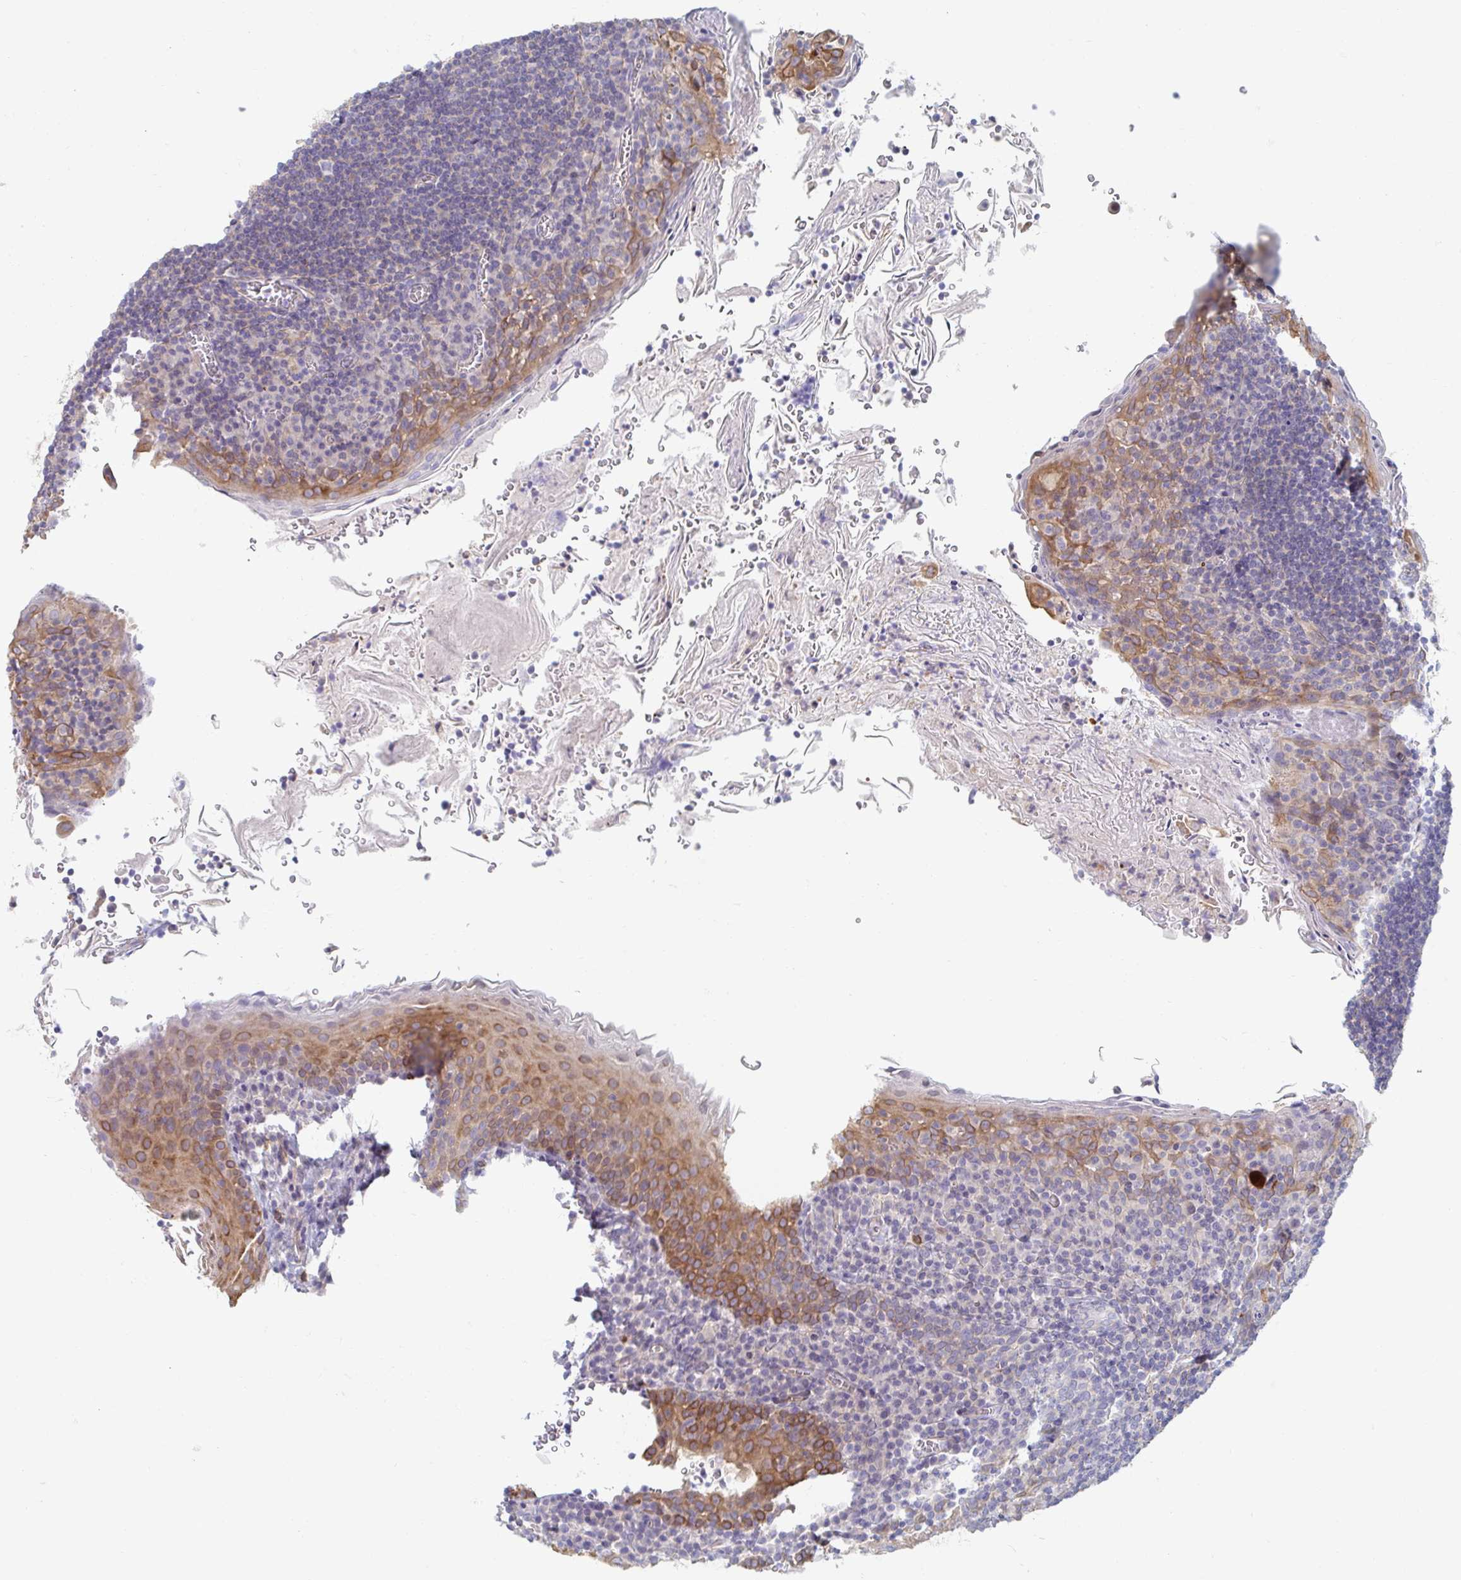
{"staining": {"intensity": "negative", "quantity": "none", "location": "none"}, "tissue": "tonsil", "cell_type": "Germinal center cells", "image_type": "normal", "snomed": [{"axis": "morphology", "description": "Normal tissue, NOS"}, {"axis": "topography", "description": "Tonsil"}], "caption": "Histopathology image shows no significant protein expression in germinal center cells of normal tonsil.", "gene": "MYLK2", "patient": {"sex": "male", "age": 27}}